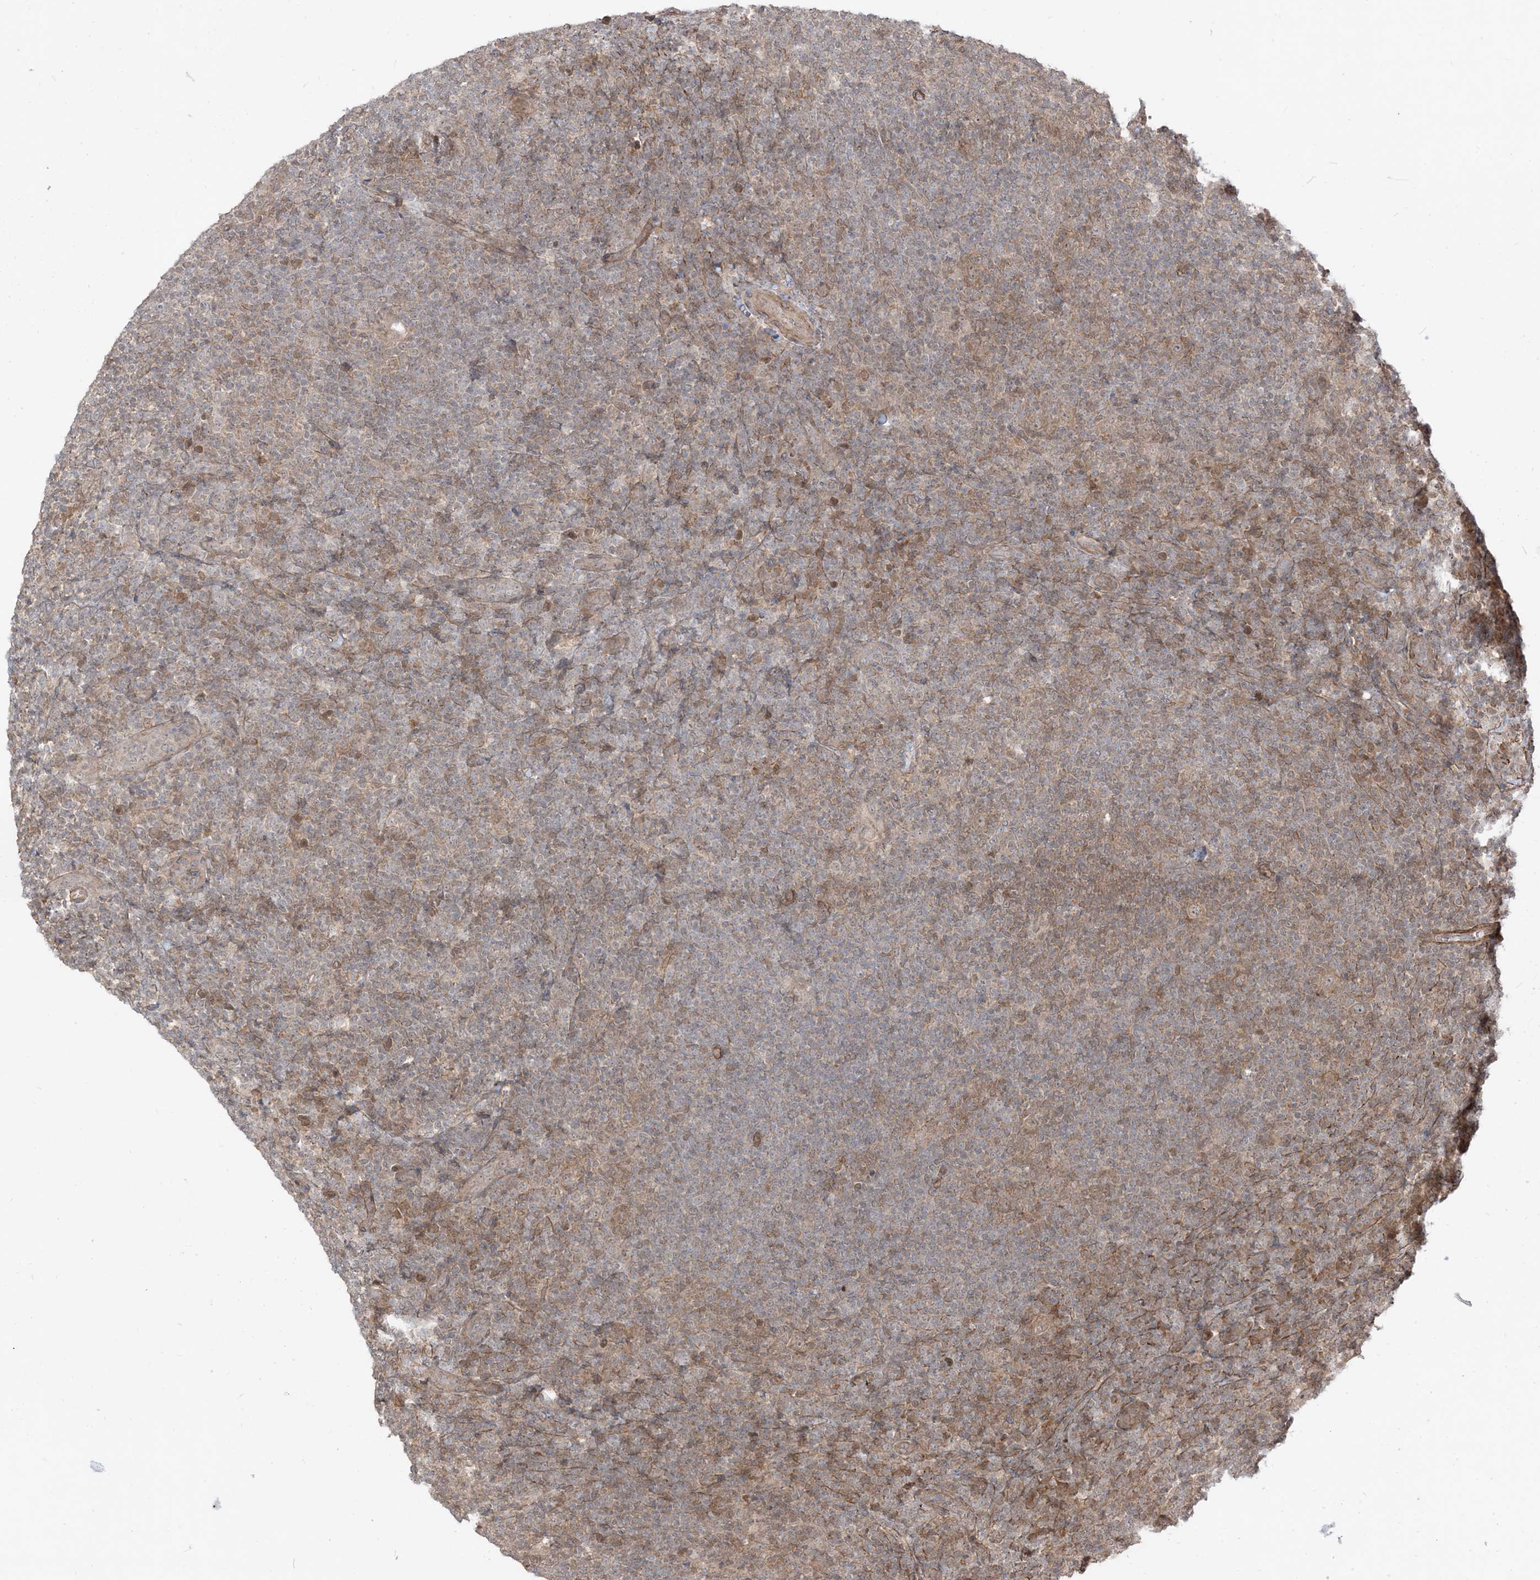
{"staining": {"intensity": "weak", "quantity": "25%-75%", "location": "cytoplasmic/membranous"}, "tissue": "lymphoma", "cell_type": "Tumor cells", "image_type": "cancer", "snomed": [{"axis": "morphology", "description": "Hodgkin's disease, NOS"}, {"axis": "topography", "description": "Lymph node"}], "caption": "Protein staining of Hodgkin's disease tissue demonstrates weak cytoplasmic/membranous expression in about 25%-75% of tumor cells. Nuclei are stained in blue.", "gene": "TBCC", "patient": {"sex": "female", "age": 57}}